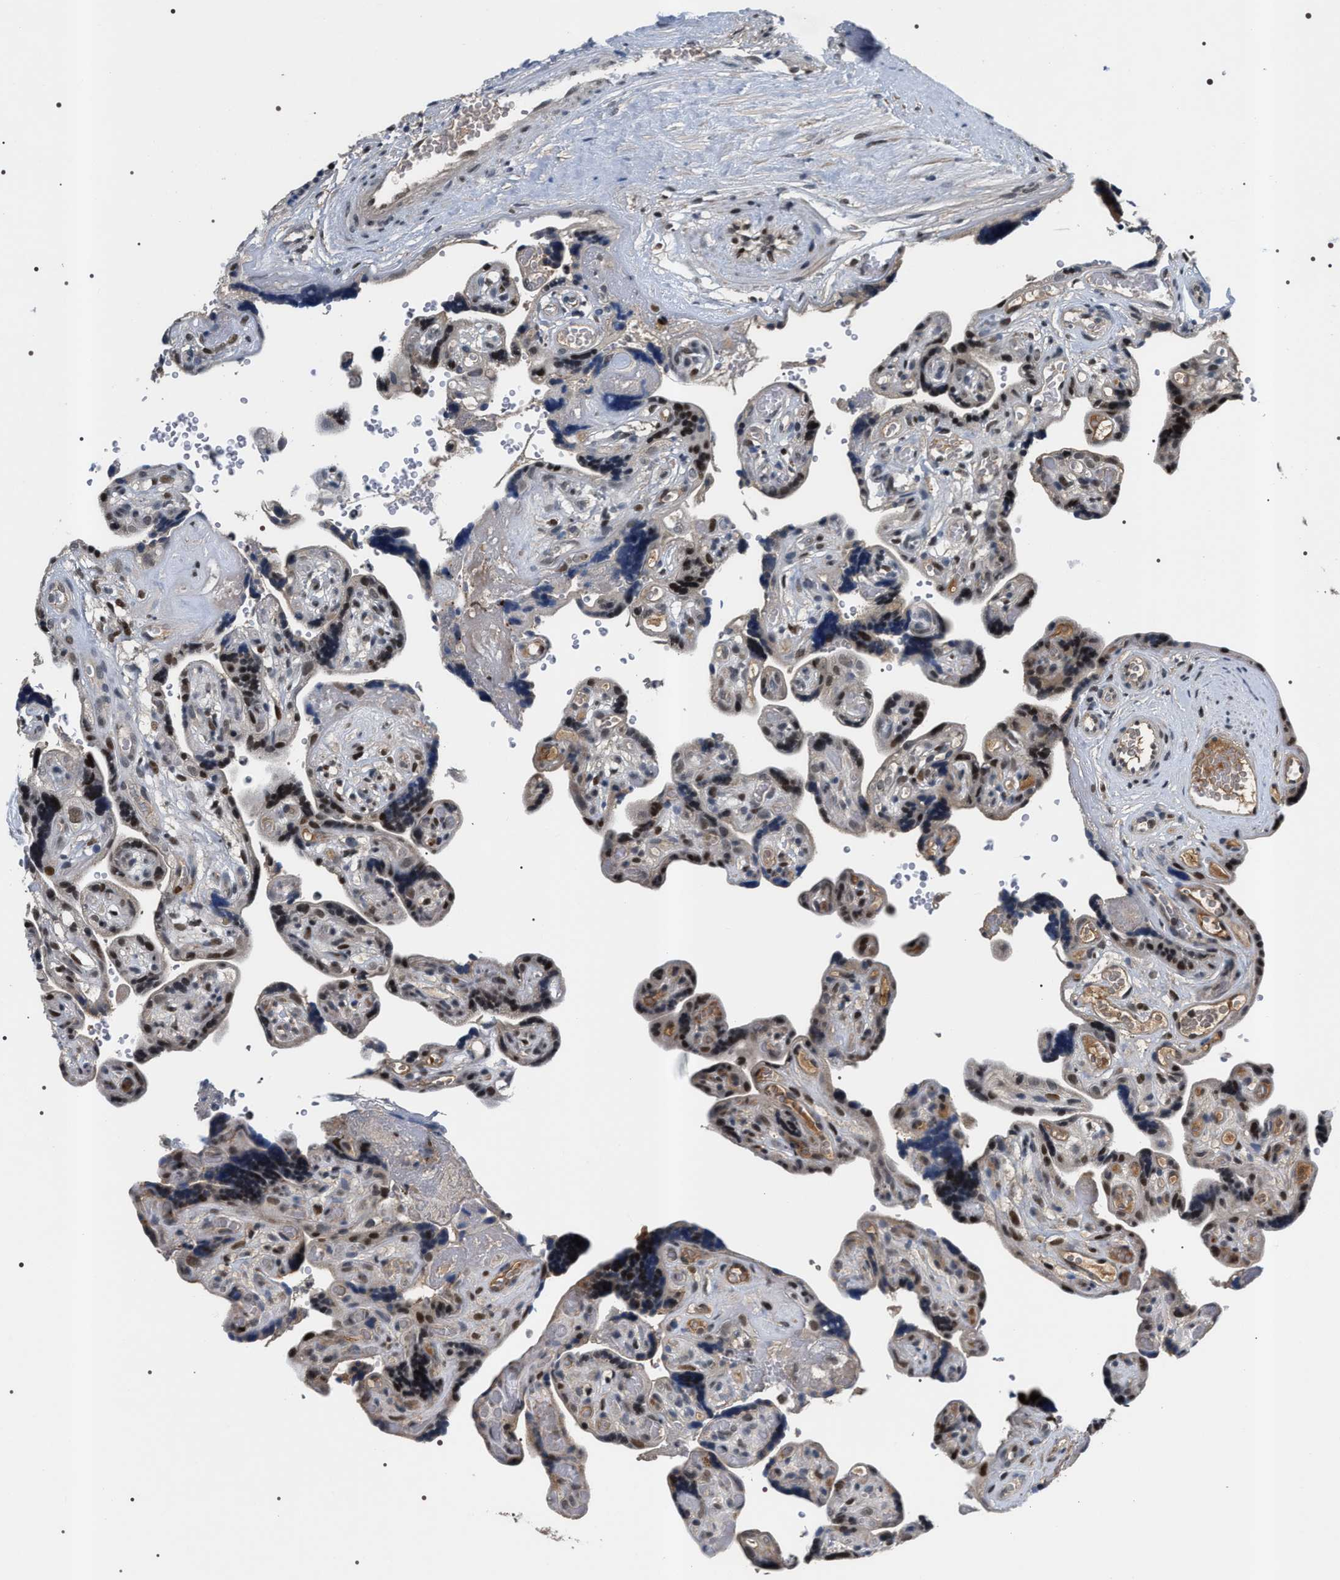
{"staining": {"intensity": "strong", "quantity": ">75%", "location": "nuclear"}, "tissue": "placenta", "cell_type": "Decidual cells", "image_type": "normal", "snomed": [{"axis": "morphology", "description": "Normal tissue, NOS"}, {"axis": "topography", "description": "Placenta"}], "caption": "This is a histology image of IHC staining of unremarkable placenta, which shows strong positivity in the nuclear of decidual cells.", "gene": "C7orf25", "patient": {"sex": "female", "age": 30}}